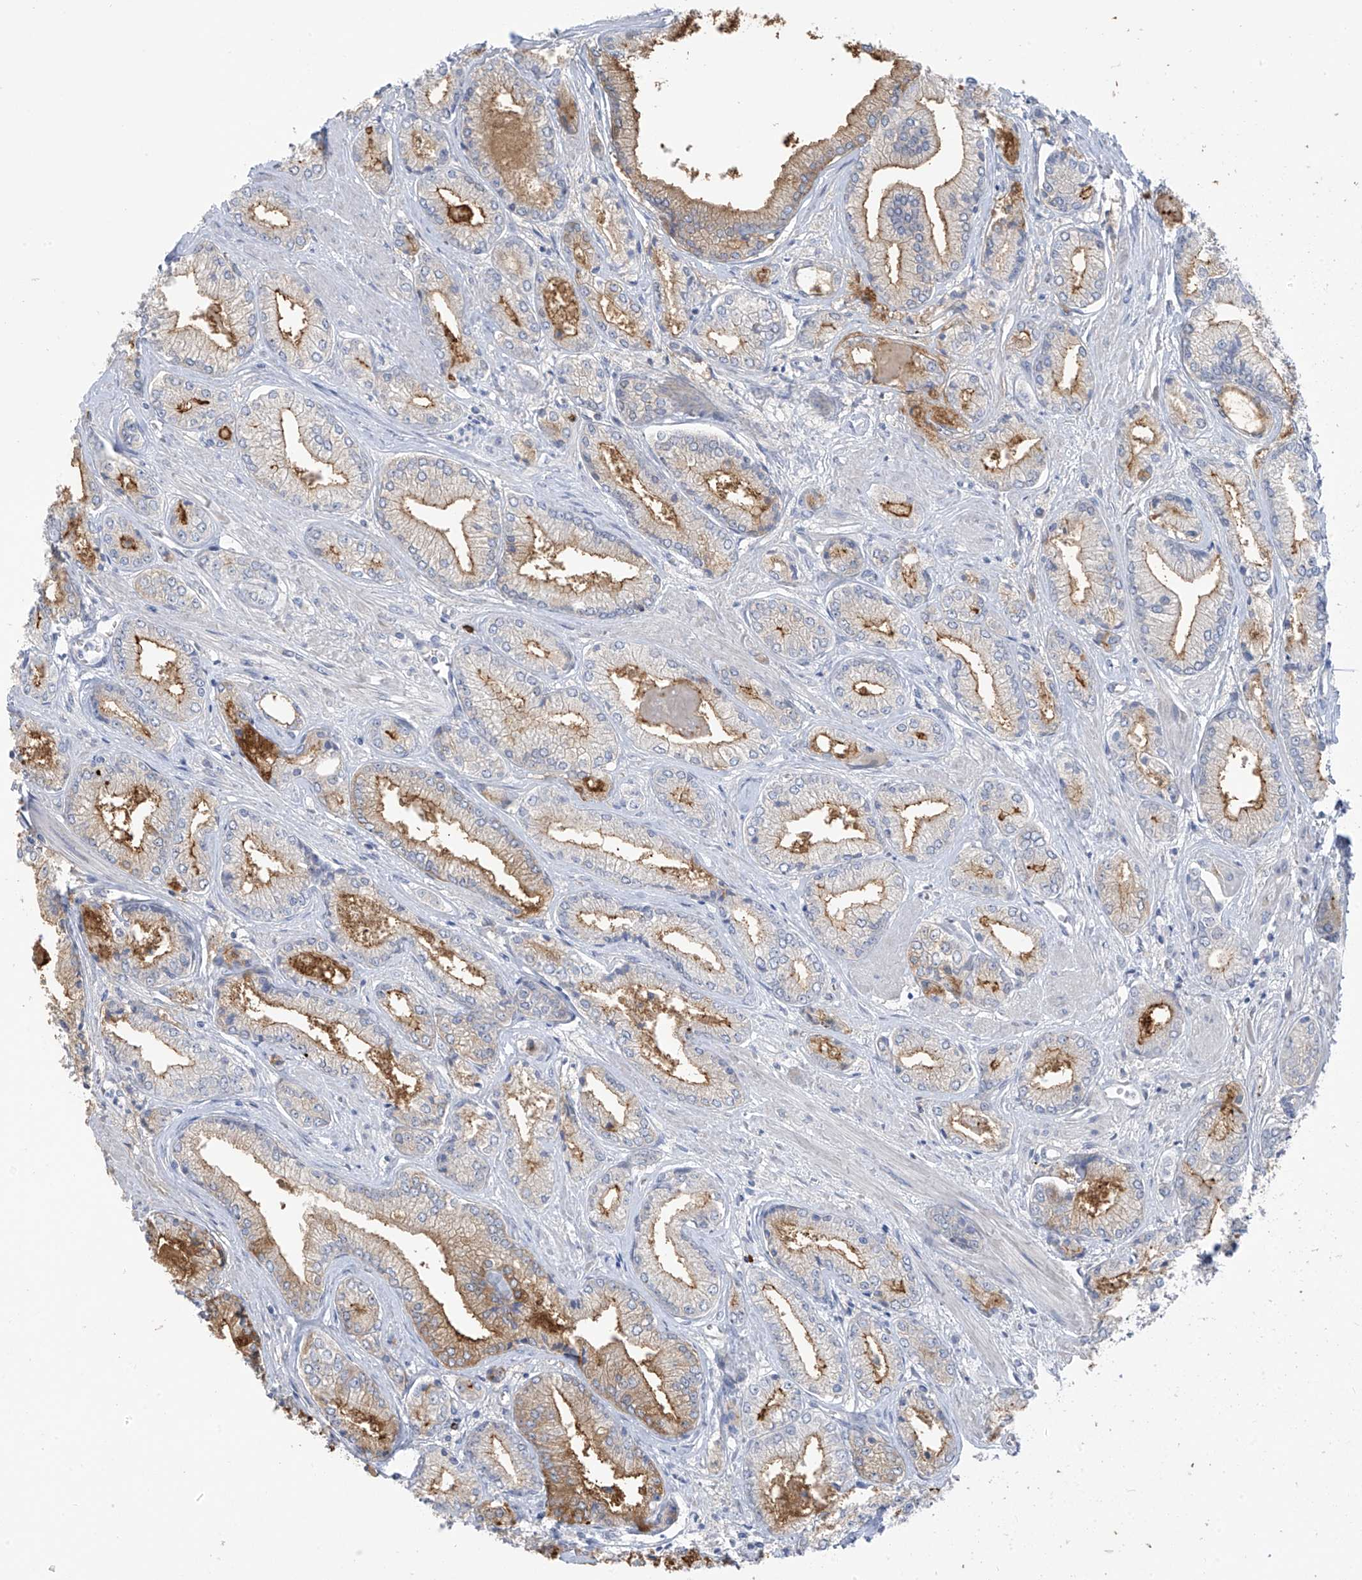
{"staining": {"intensity": "moderate", "quantity": "<25%", "location": "cytoplasmic/membranous"}, "tissue": "prostate cancer", "cell_type": "Tumor cells", "image_type": "cancer", "snomed": [{"axis": "morphology", "description": "Adenocarcinoma, Low grade"}, {"axis": "topography", "description": "Prostate"}], "caption": "DAB immunohistochemical staining of human low-grade adenocarcinoma (prostate) displays moderate cytoplasmic/membranous protein expression in about <25% of tumor cells.", "gene": "ZNF793", "patient": {"sex": "male", "age": 60}}